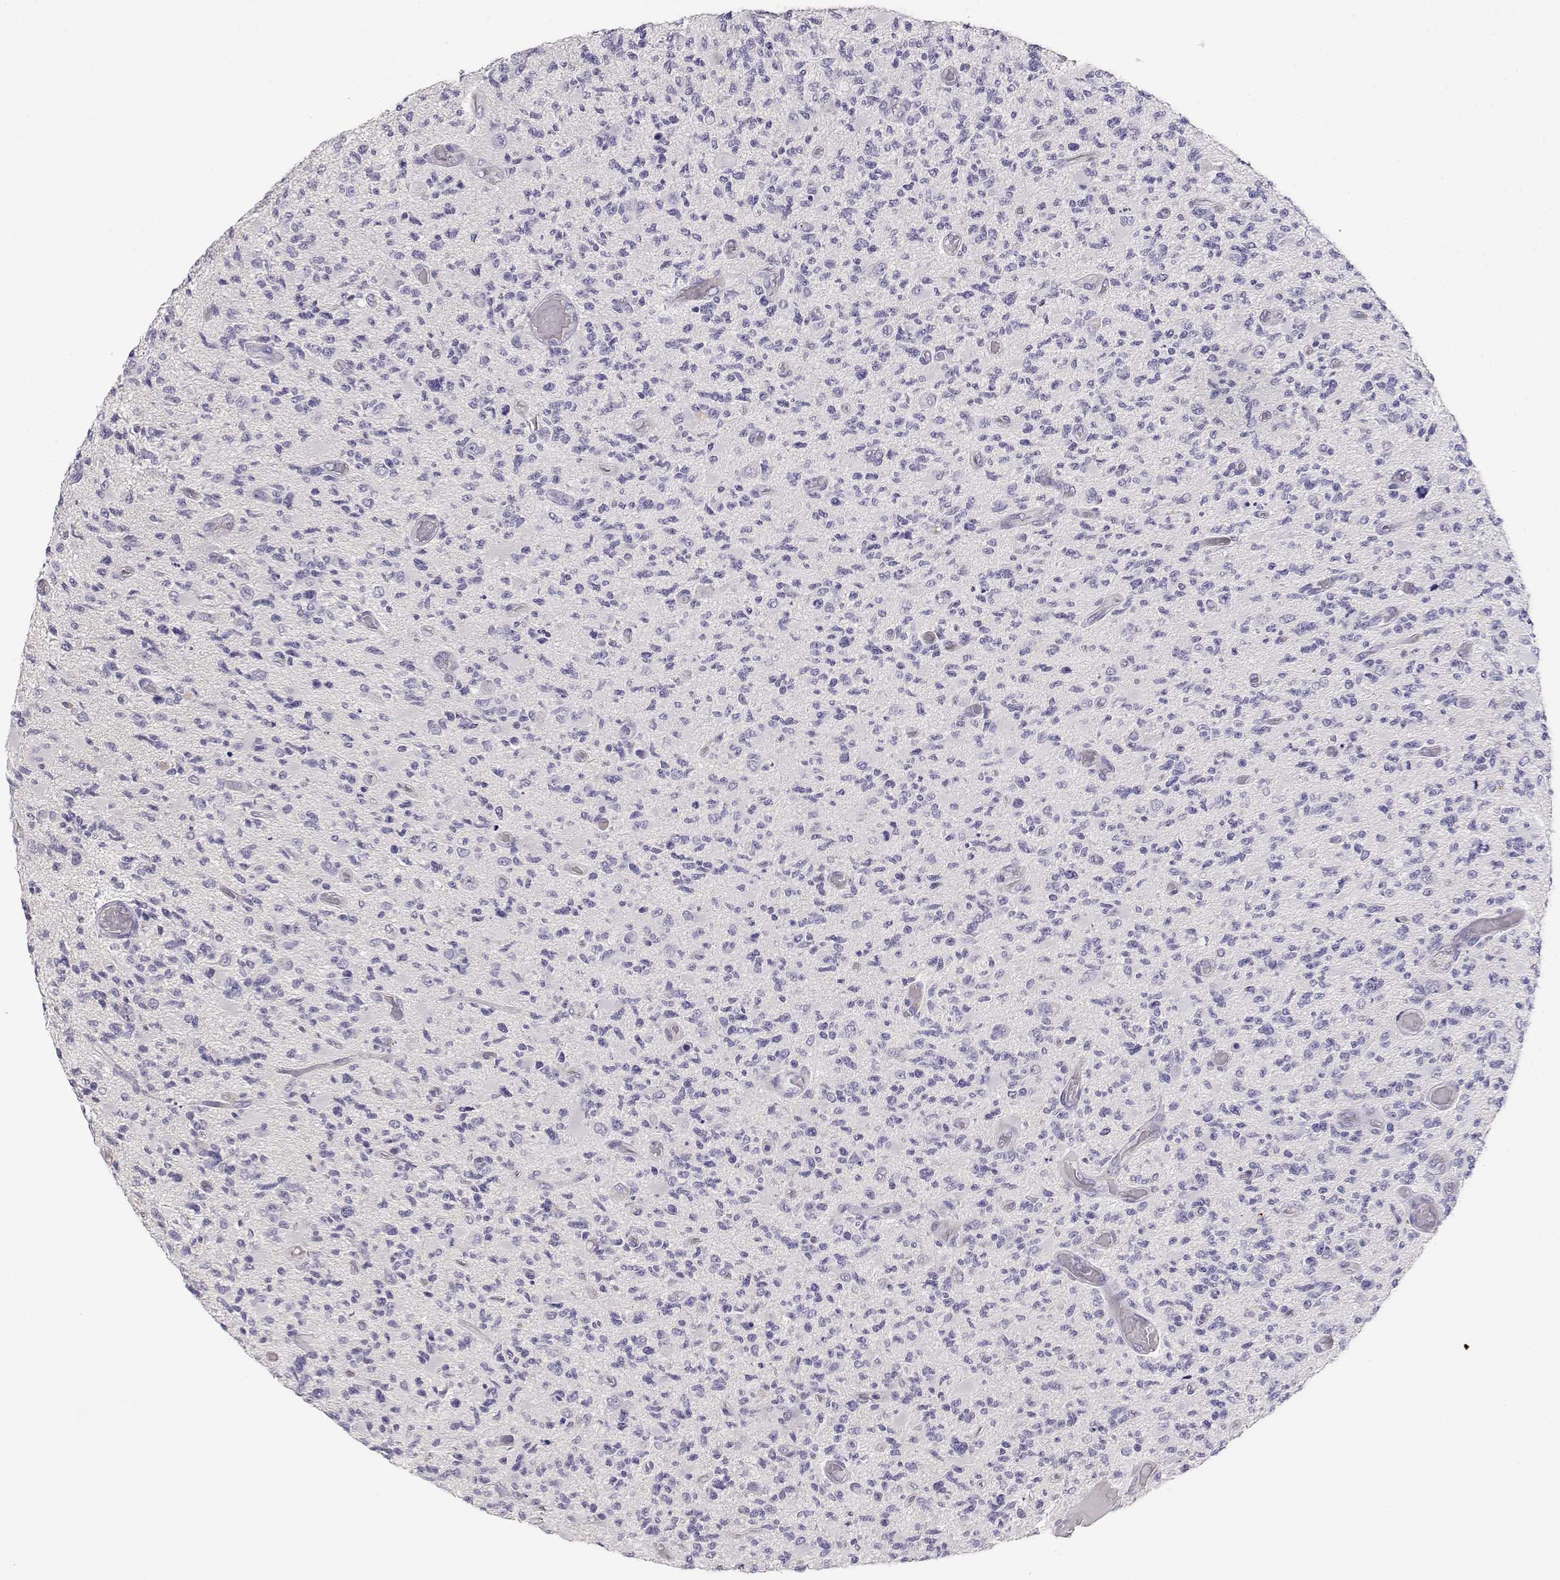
{"staining": {"intensity": "negative", "quantity": "none", "location": "none"}, "tissue": "glioma", "cell_type": "Tumor cells", "image_type": "cancer", "snomed": [{"axis": "morphology", "description": "Glioma, malignant, High grade"}, {"axis": "topography", "description": "Brain"}], "caption": "Glioma was stained to show a protein in brown. There is no significant expression in tumor cells.", "gene": "CDHR1", "patient": {"sex": "female", "age": 63}}